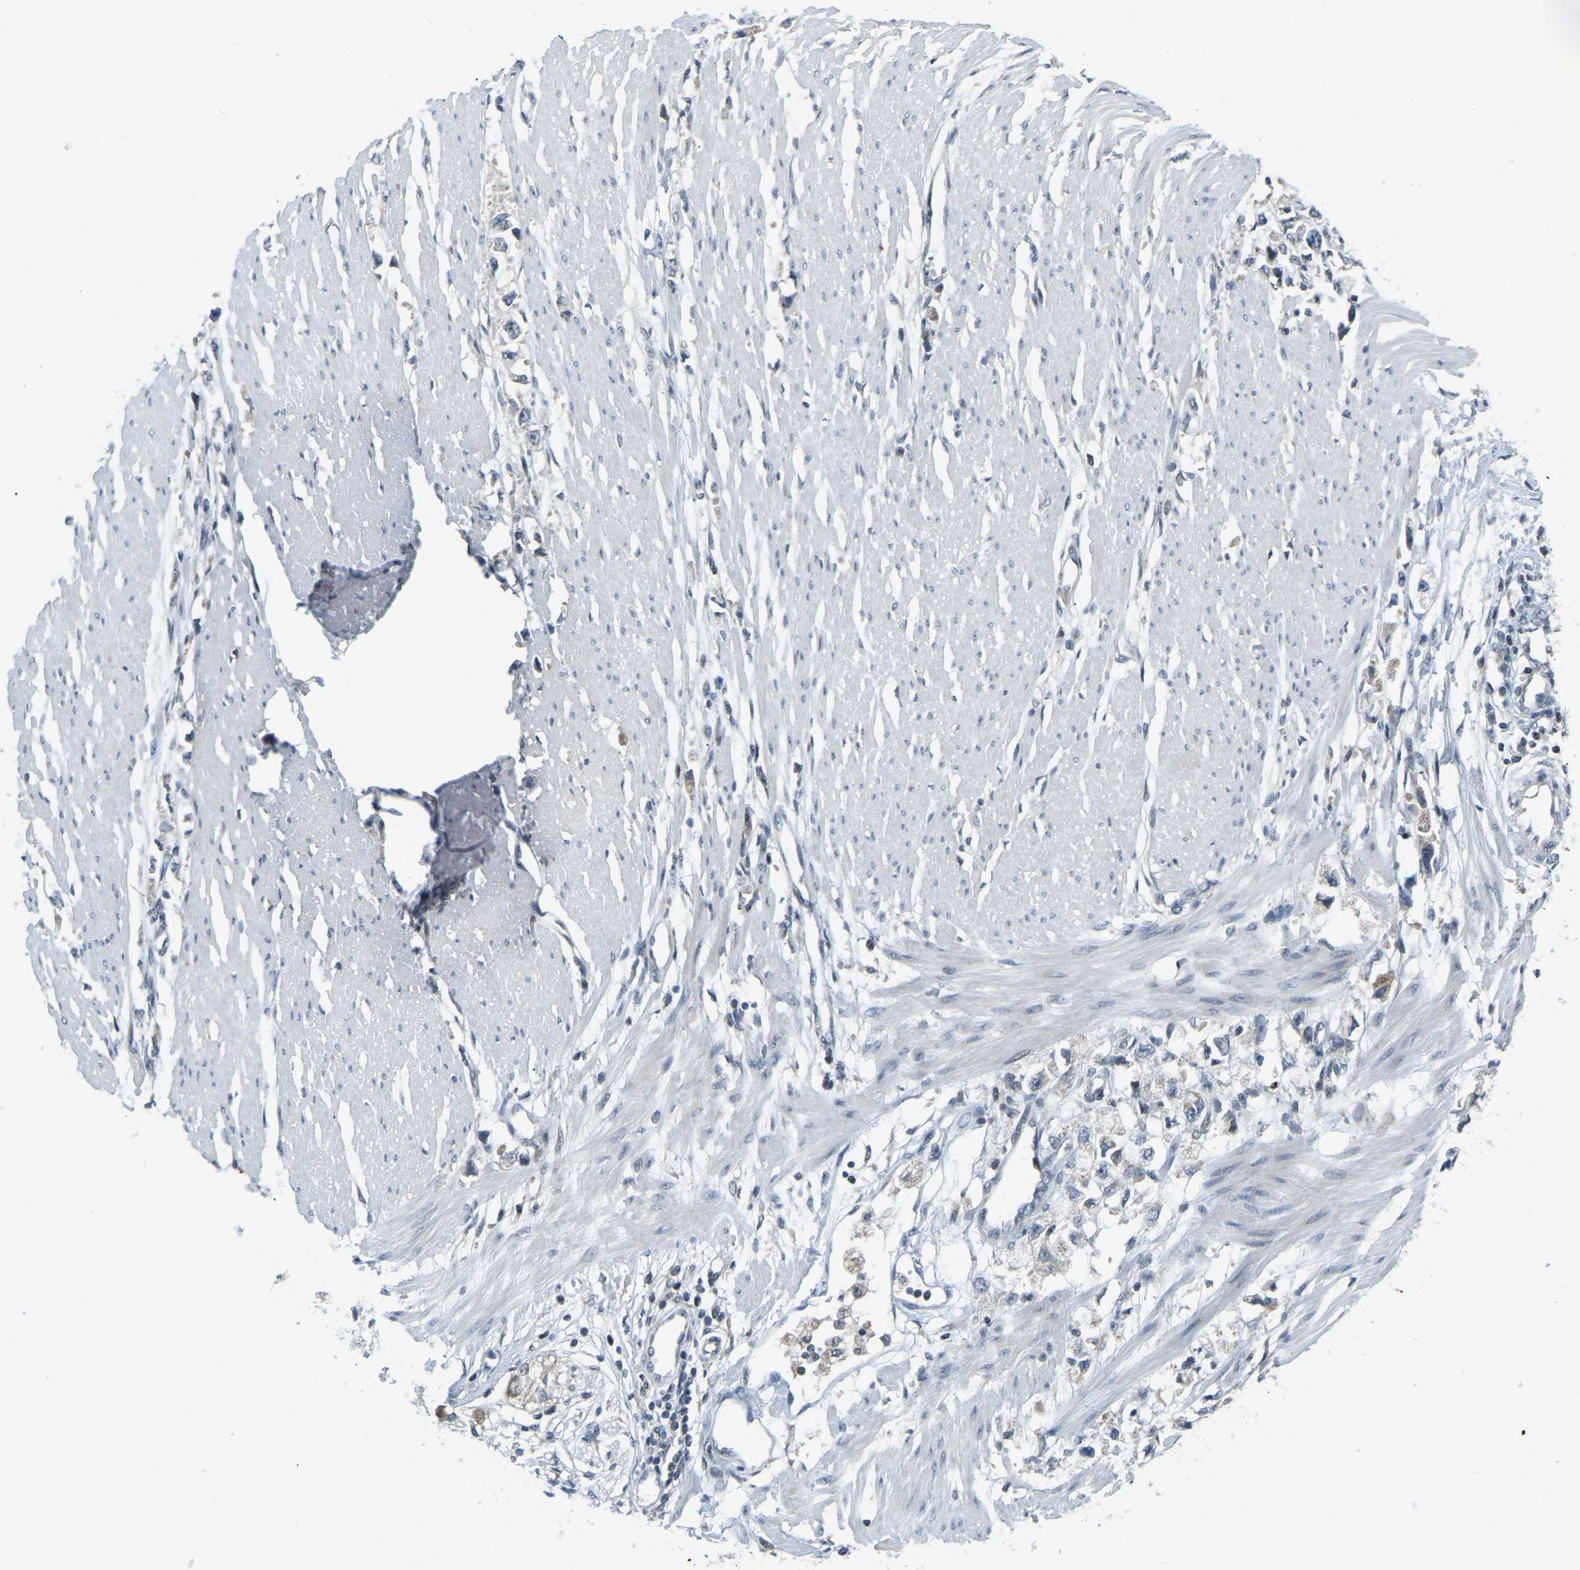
{"staining": {"intensity": "weak", "quantity": "<25%", "location": "cytoplasmic/membranous"}, "tissue": "stomach cancer", "cell_type": "Tumor cells", "image_type": "cancer", "snomed": [{"axis": "morphology", "description": "Adenocarcinoma, NOS"}, {"axis": "topography", "description": "Stomach"}], "caption": "DAB immunohistochemical staining of human stomach cancer demonstrates no significant staining in tumor cells.", "gene": "PARL", "patient": {"sex": "female", "age": 59}}